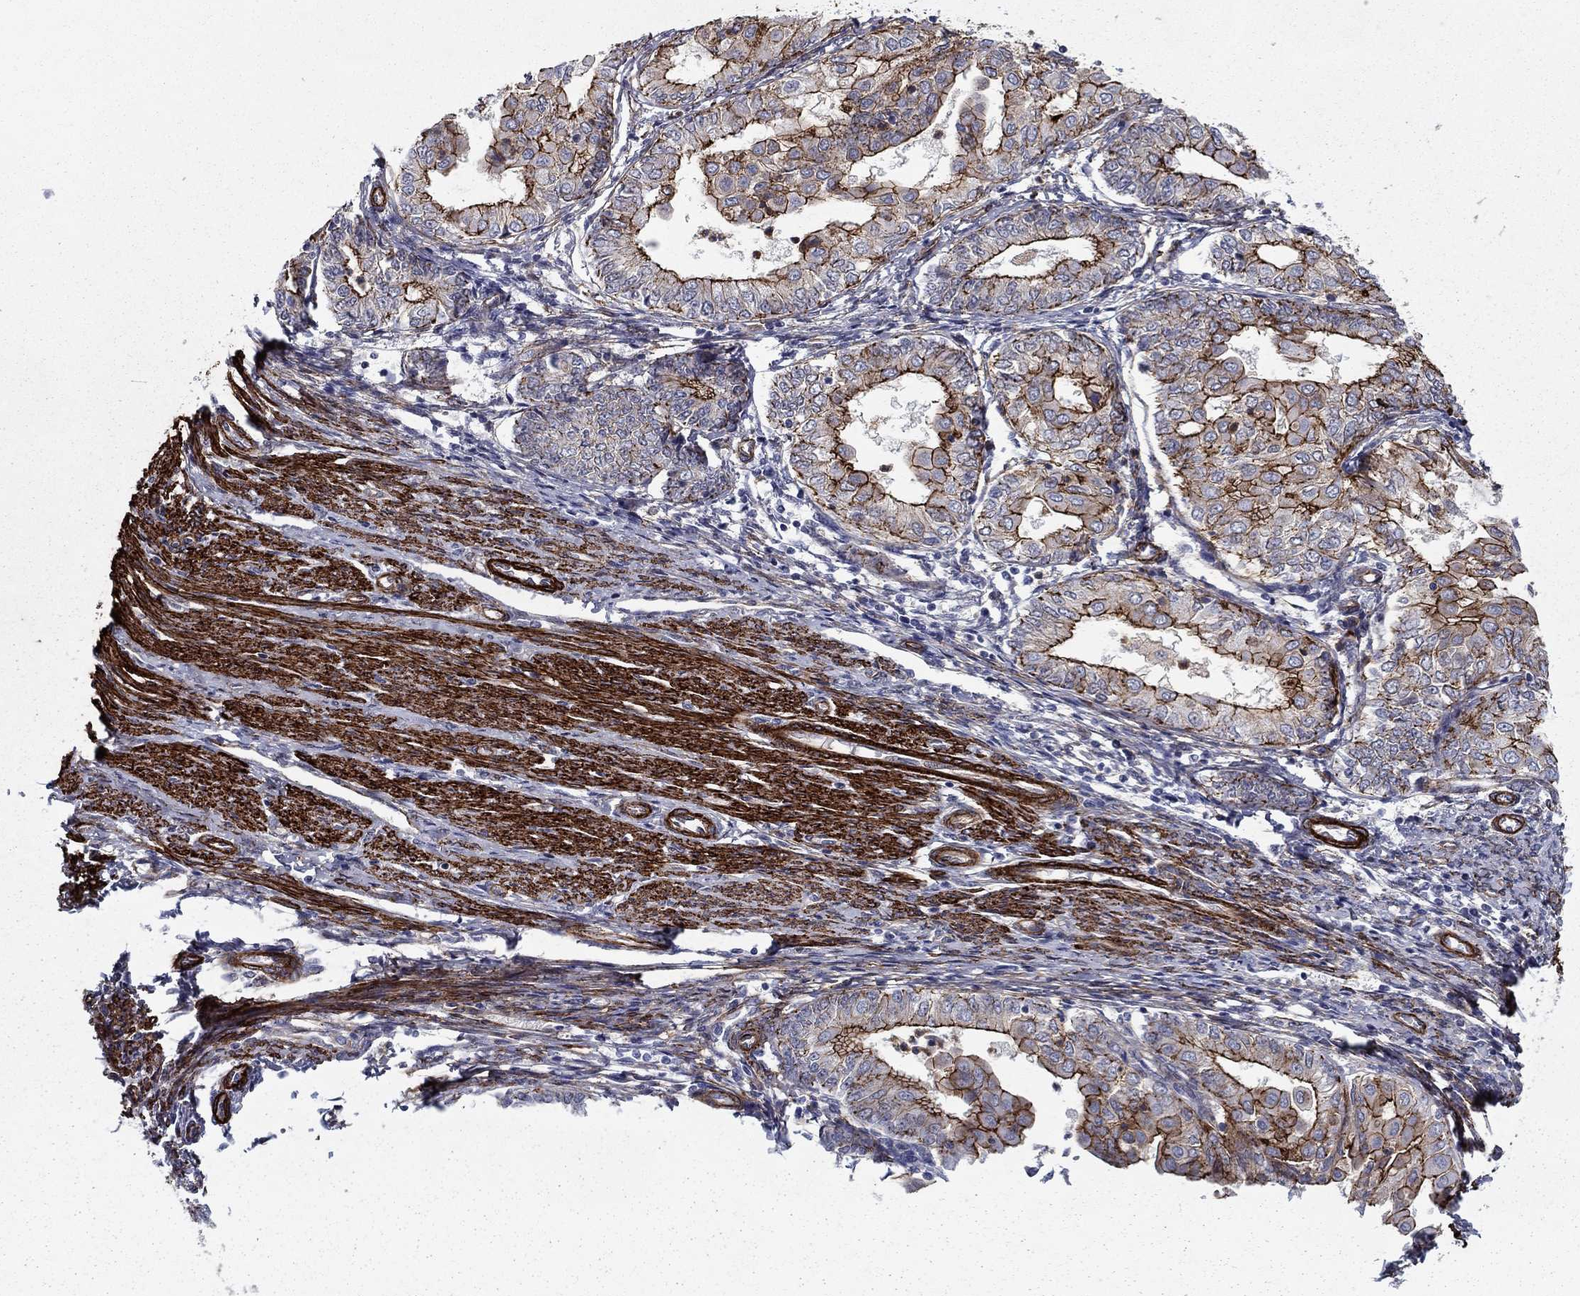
{"staining": {"intensity": "strong", "quantity": ">75%", "location": "cytoplasmic/membranous"}, "tissue": "endometrial cancer", "cell_type": "Tumor cells", "image_type": "cancer", "snomed": [{"axis": "morphology", "description": "Adenocarcinoma, NOS"}, {"axis": "topography", "description": "Endometrium"}], "caption": "This image reveals adenocarcinoma (endometrial) stained with immunohistochemistry to label a protein in brown. The cytoplasmic/membranous of tumor cells show strong positivity for the protein. Nuclei are counter-stained blue.", "gene": "KRBA1", "patient": {"sex": "female", "age": 68}}